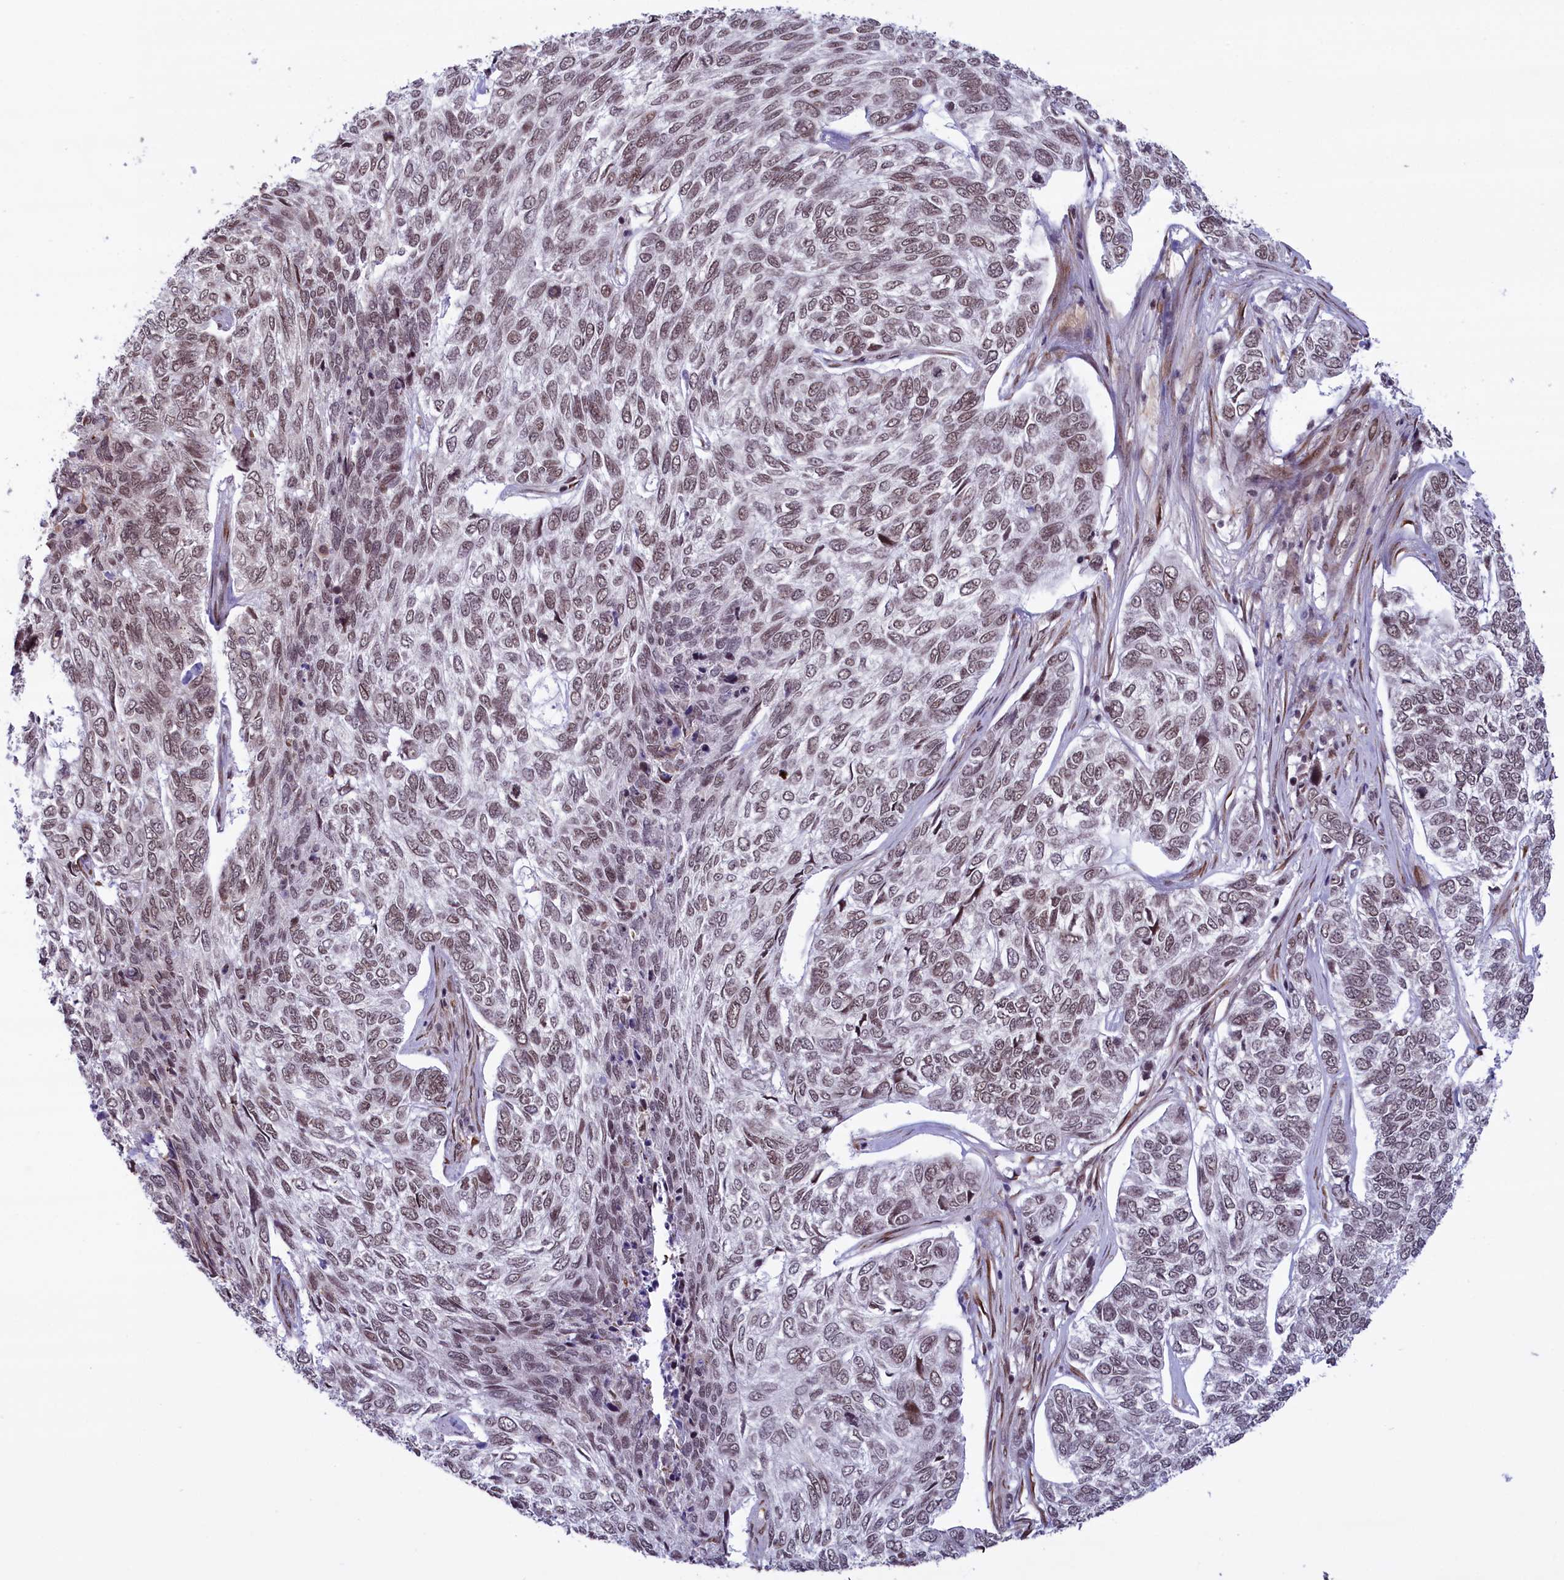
{"staining": {"intensity": "moderate", "quantity": ">75%", "location": "nuclear"}, "tissue": "skin cancer", "cell_type": "Tumor cells", "image_type": "cancer", "snomed": [{"axis": "morphology", "description": "Basal cell carcinoma"}, {"axis": "topography", "description": "Skin"}], "caption": "The micrograph displays a brown stain indicating the presence of a protein in the nuclear of tumor cells in skin cancer.", "gene": "MPHOSPH8", "patient": {"sex": "female", "age": 65}}